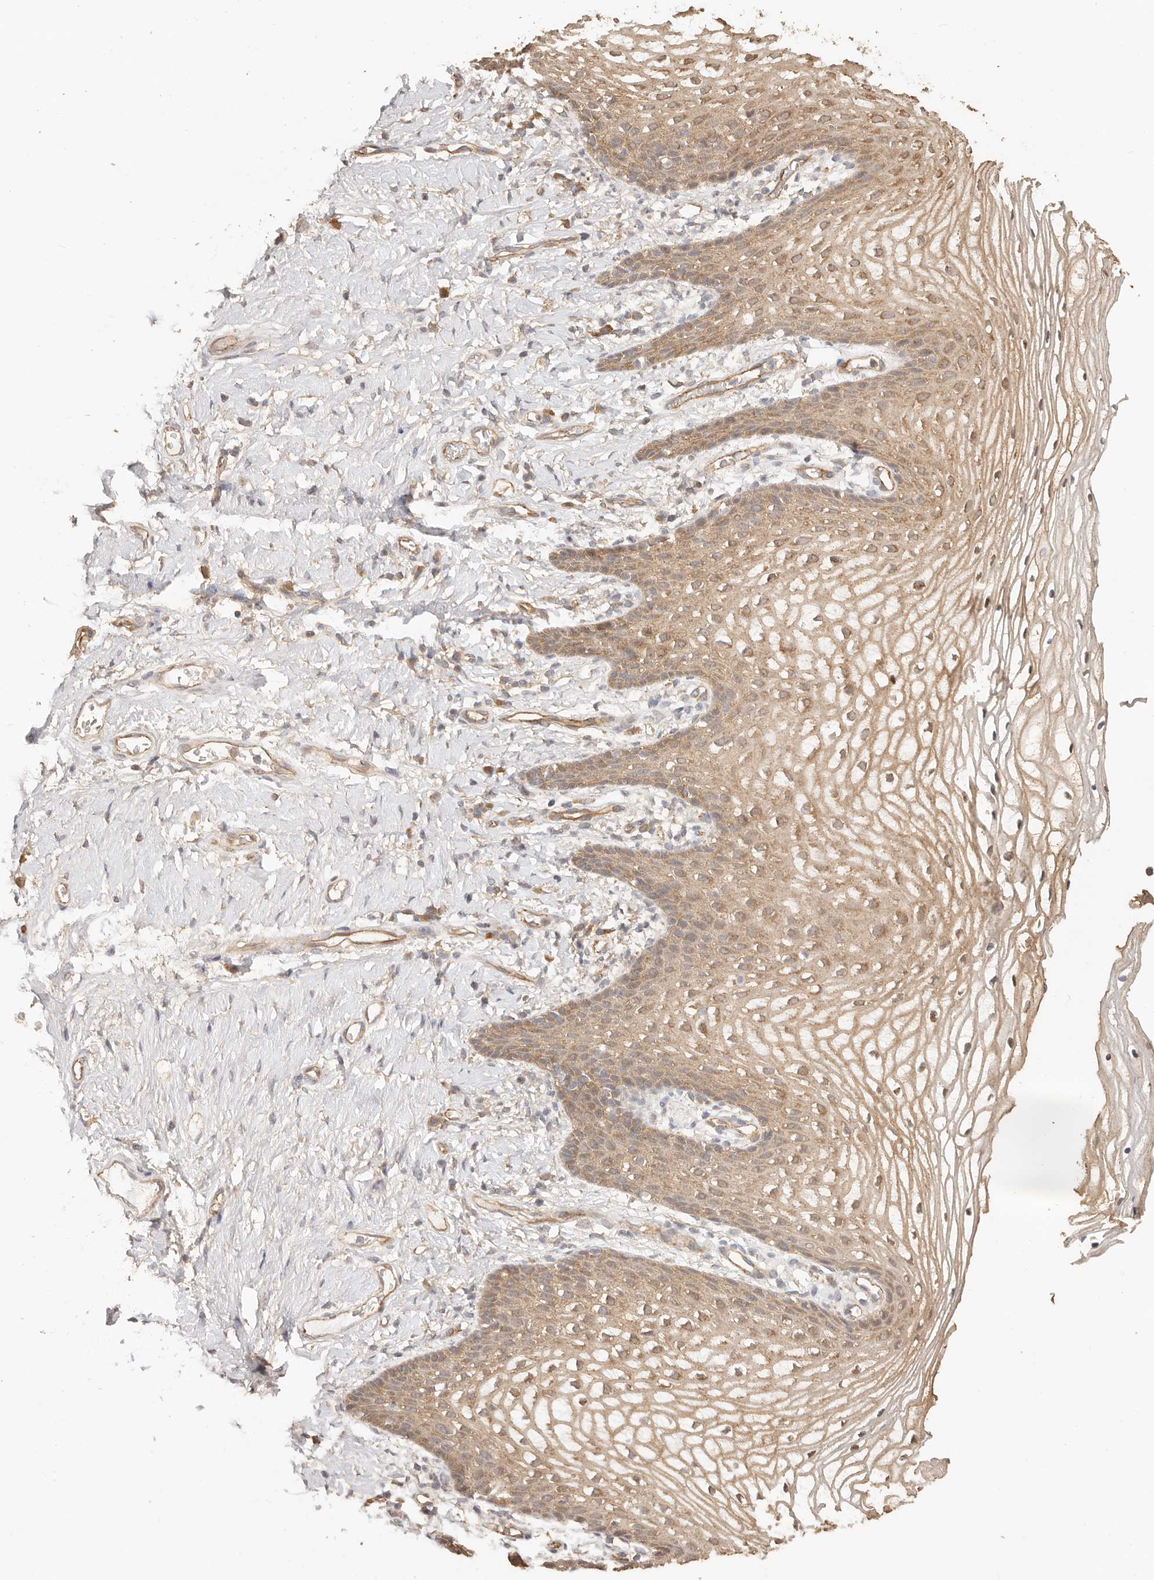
{"staining": {"intensity": "moderate", "quantity": ">75%", "location": "cytoplasmic/membranous"}, "tissue": "vagina", "cell_type": "Squamous epithelial cells", "image_type": "normal", "snomed": [{"axis": "morphology", "description": "Normal tissue, NOS"}, {"axis": "topography", "description": "Vagina"}], "caption": "Brown immunohistochemical staining in unremarkable human vagina shows moderate cytoplasmic/membranous positivity in approximately >75% of squamous epithelial cells.", "gene": "AFDN", "patient": {"sex": "female", "age": 60}}